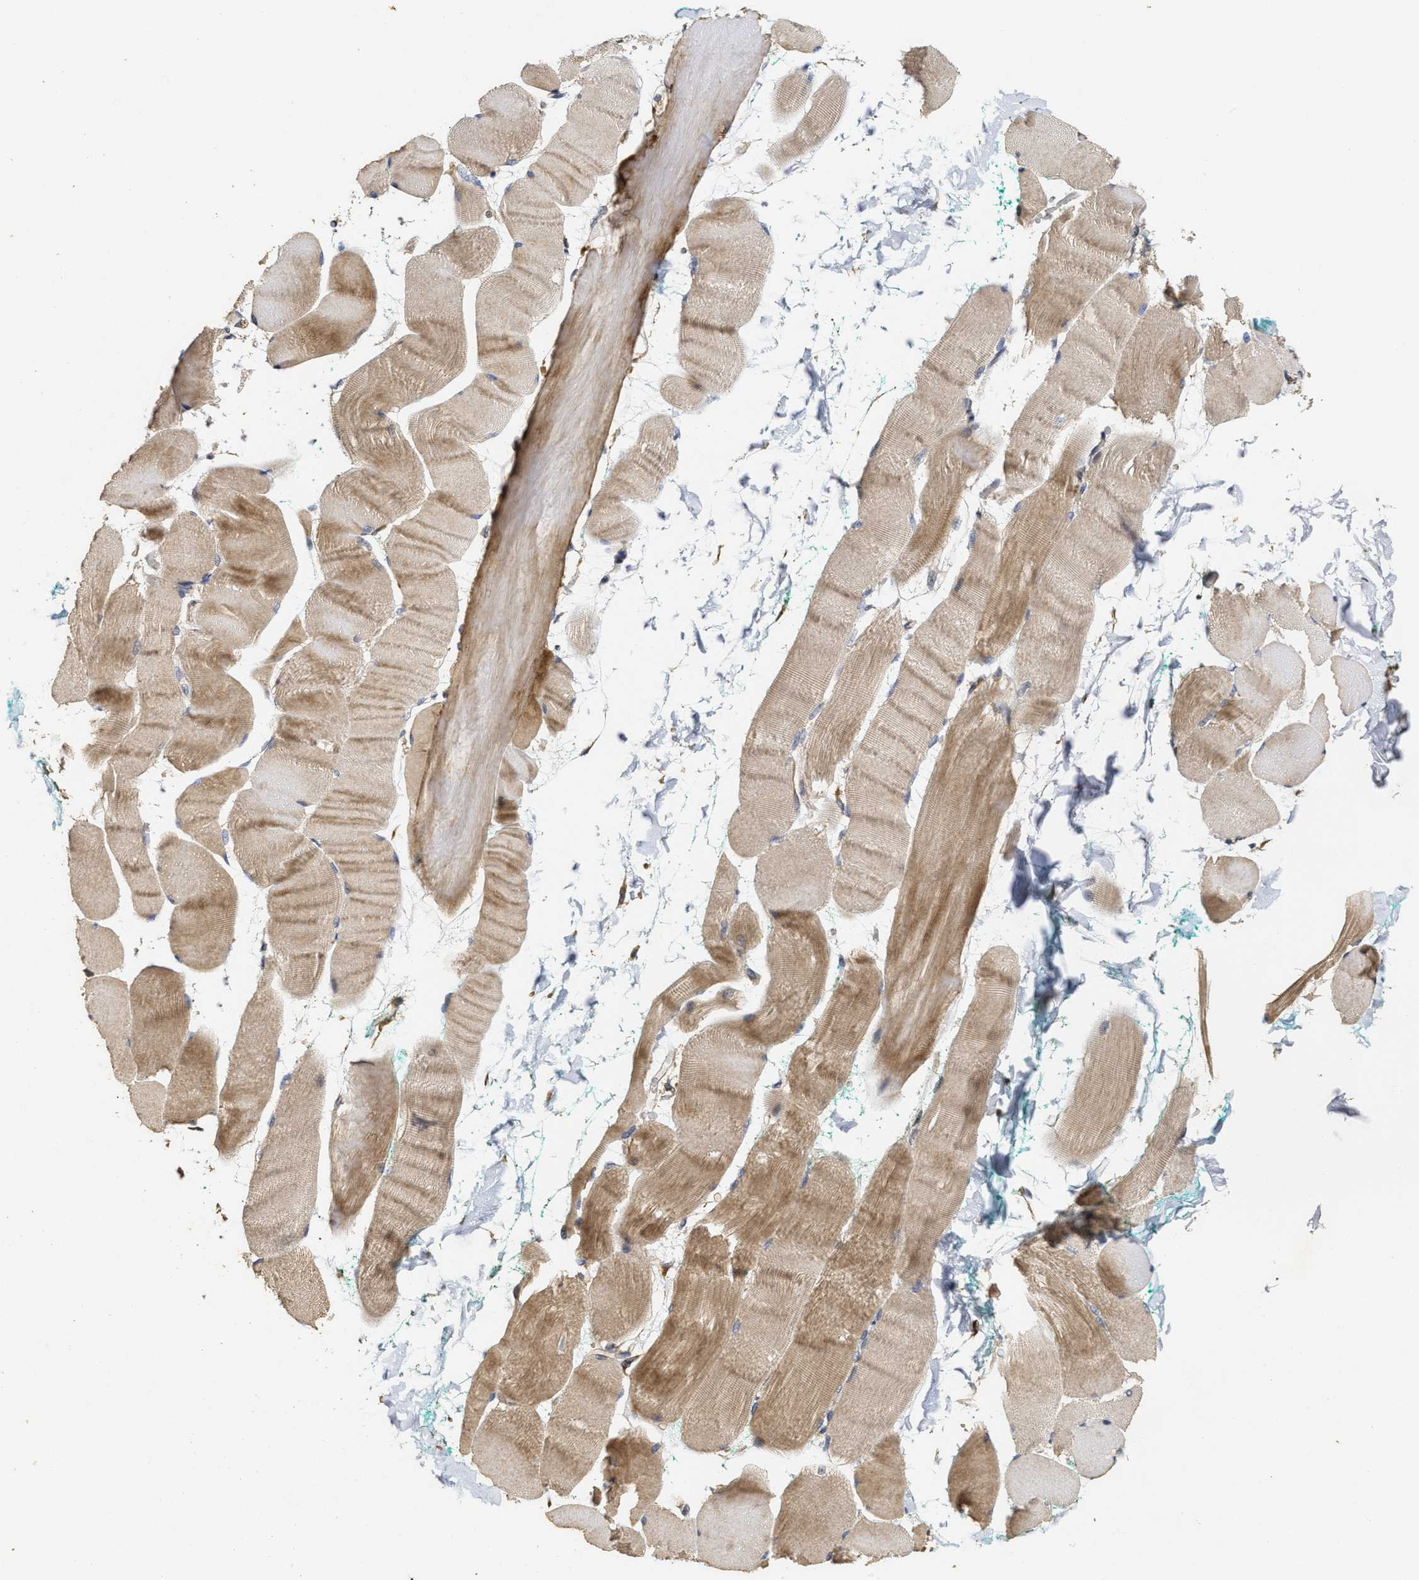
{"staining": {"intensity": "moderate", "quantity": ">75%", "location": "cytoplasmic/membranous"}, "tissue": "skeletal muscle", "cell_type": "Myocytes", "image_type": "normal", "snomed": [{"axis": "morphology", "description": "Normal tissue, NOS"}, {"axis": "morphology", "description": "Squamous cell carcinoma, NOS"}, {"axis": "topography", "description": "Skeletal muscle"}], "caption": "Skeletal muscle stained with immunohistochemistry exhibits moderate cytoplasmic/membranous expression in about >75% of myocytes.", "gene": "NAV1", "patient": {"sex": "male", "age": 51}}